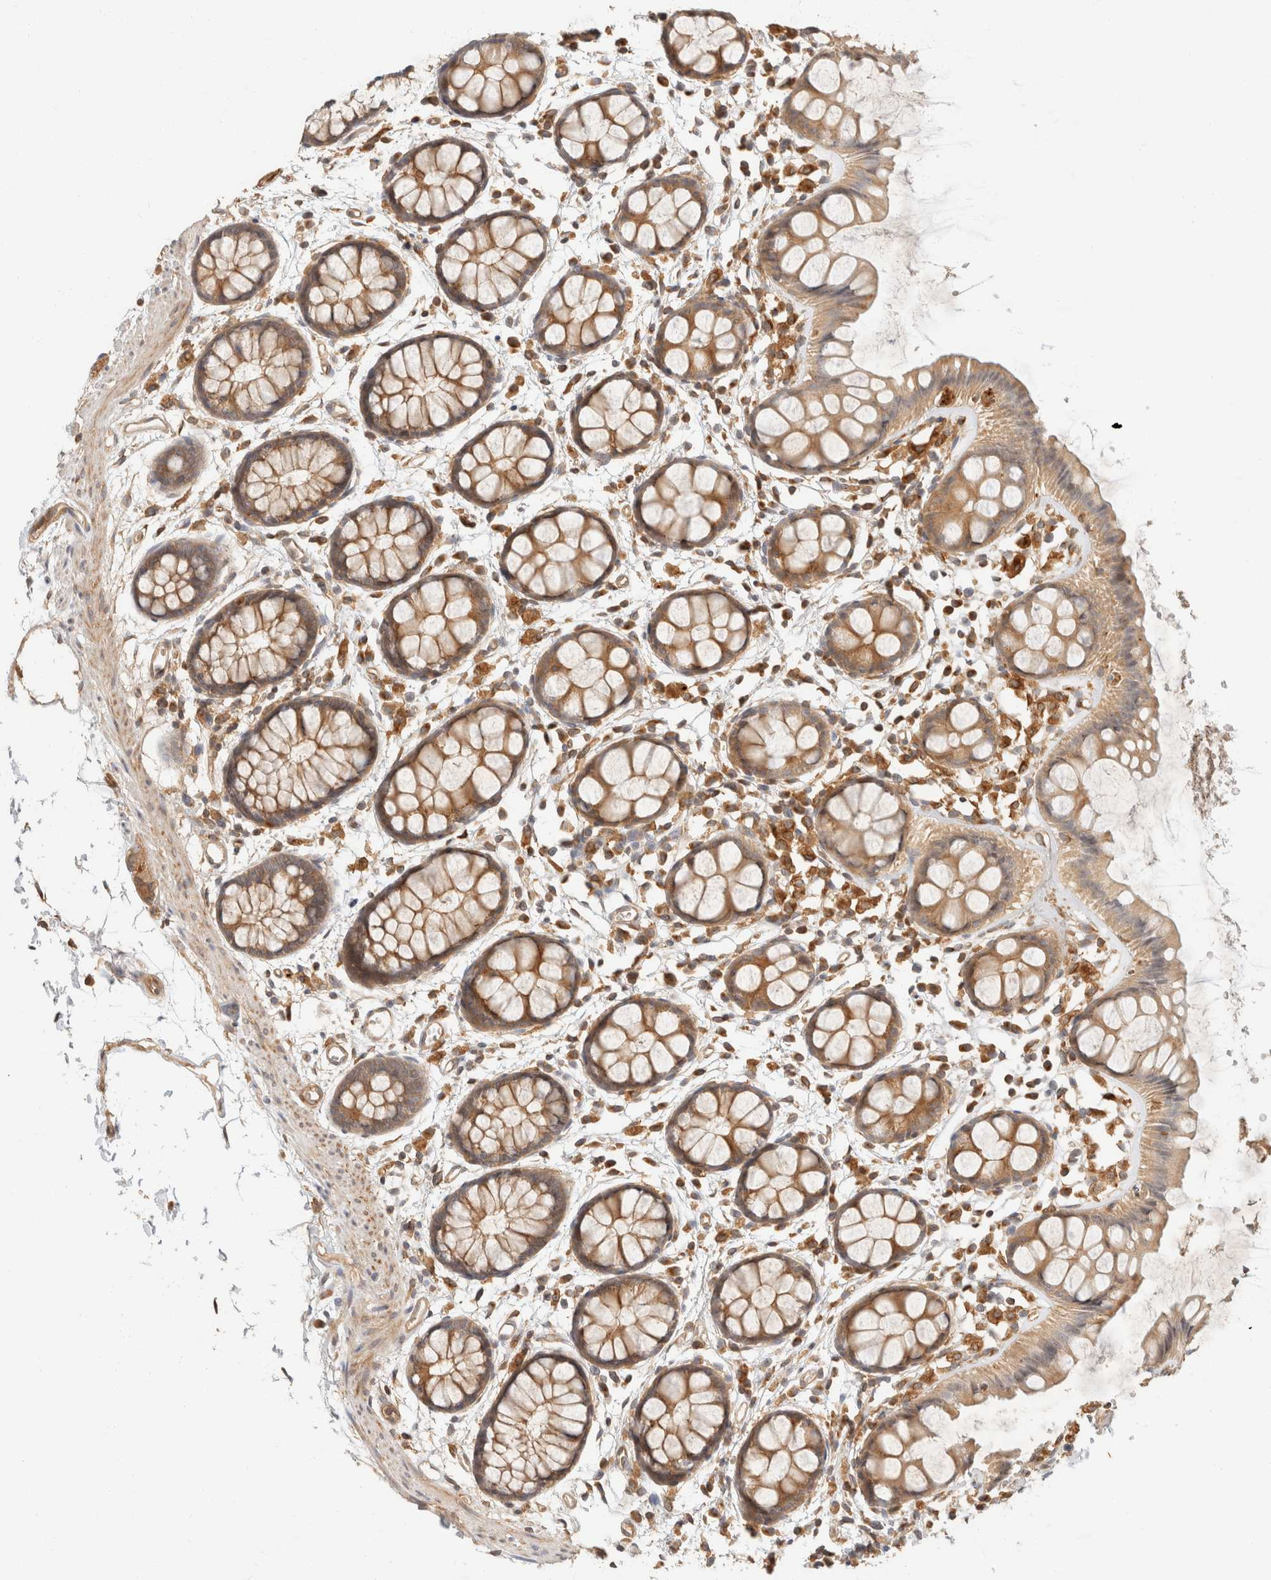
{"staining": {"intensity": "moderate", "quantity": ">75%", "location": "cytoplasmic/membranous"}, "tissue": "rectum", "cell_type": "Glandular cells", "image_type": "normal", "snomed": [{"axis": "morphology", "description": "Normal tissue, NOS"}, {"axis": "topography", "description": "Rectum"}], "caption": "A high-resolution photomicrograph shows IHC staining of unremarkable rectum, which reveals moderate cytoplasmic/membranous expression in about >75% of glandular cells. Using DAB (3,3'-diaminobenzidine) (brown) and hematoxylin (blue) stains, captured at high magnification using brightfield microscopy.", "gene": "TACC1", "patient": {"sex": "female", "age": 66}}